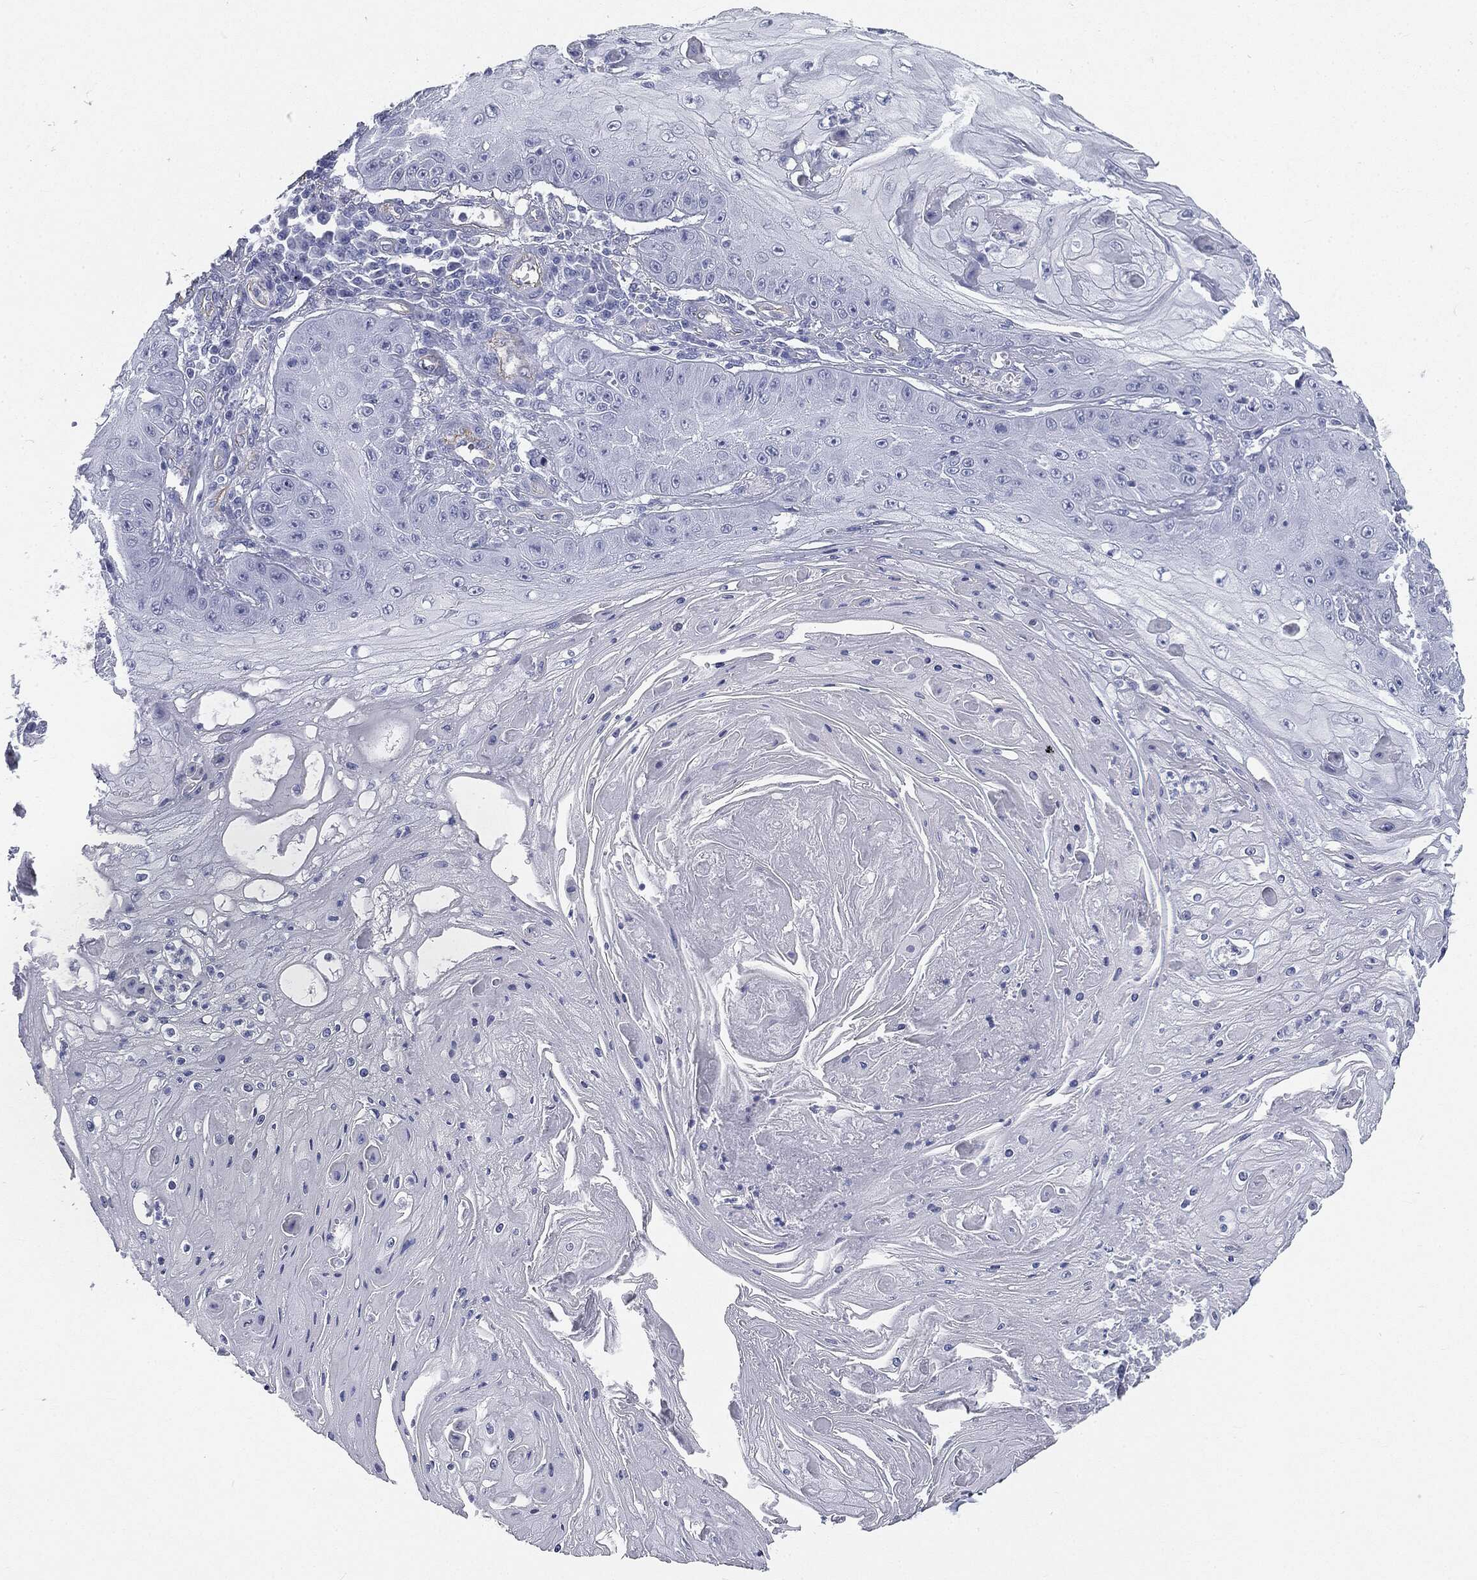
{"staining": {"intensity": "negative", "quantity": "none", "location": "none"}, "tissue": "skin cancer", "cell_type": "Tumor cells", "image_type": "cancer", "snomed": [{"axis": "morphology", "description": "Squamous cell carcinoma, NOS"}, {"axis": "topography", "description": "Skin"}], "caption": "A high-resolution micrograph shows immunohistochemistry (IHC) staining of skin cancer, which demonstrates no significant expression in tumor cells.", "gene": "MUC5AC", "patient": {"sex": "male", "age": 70}}